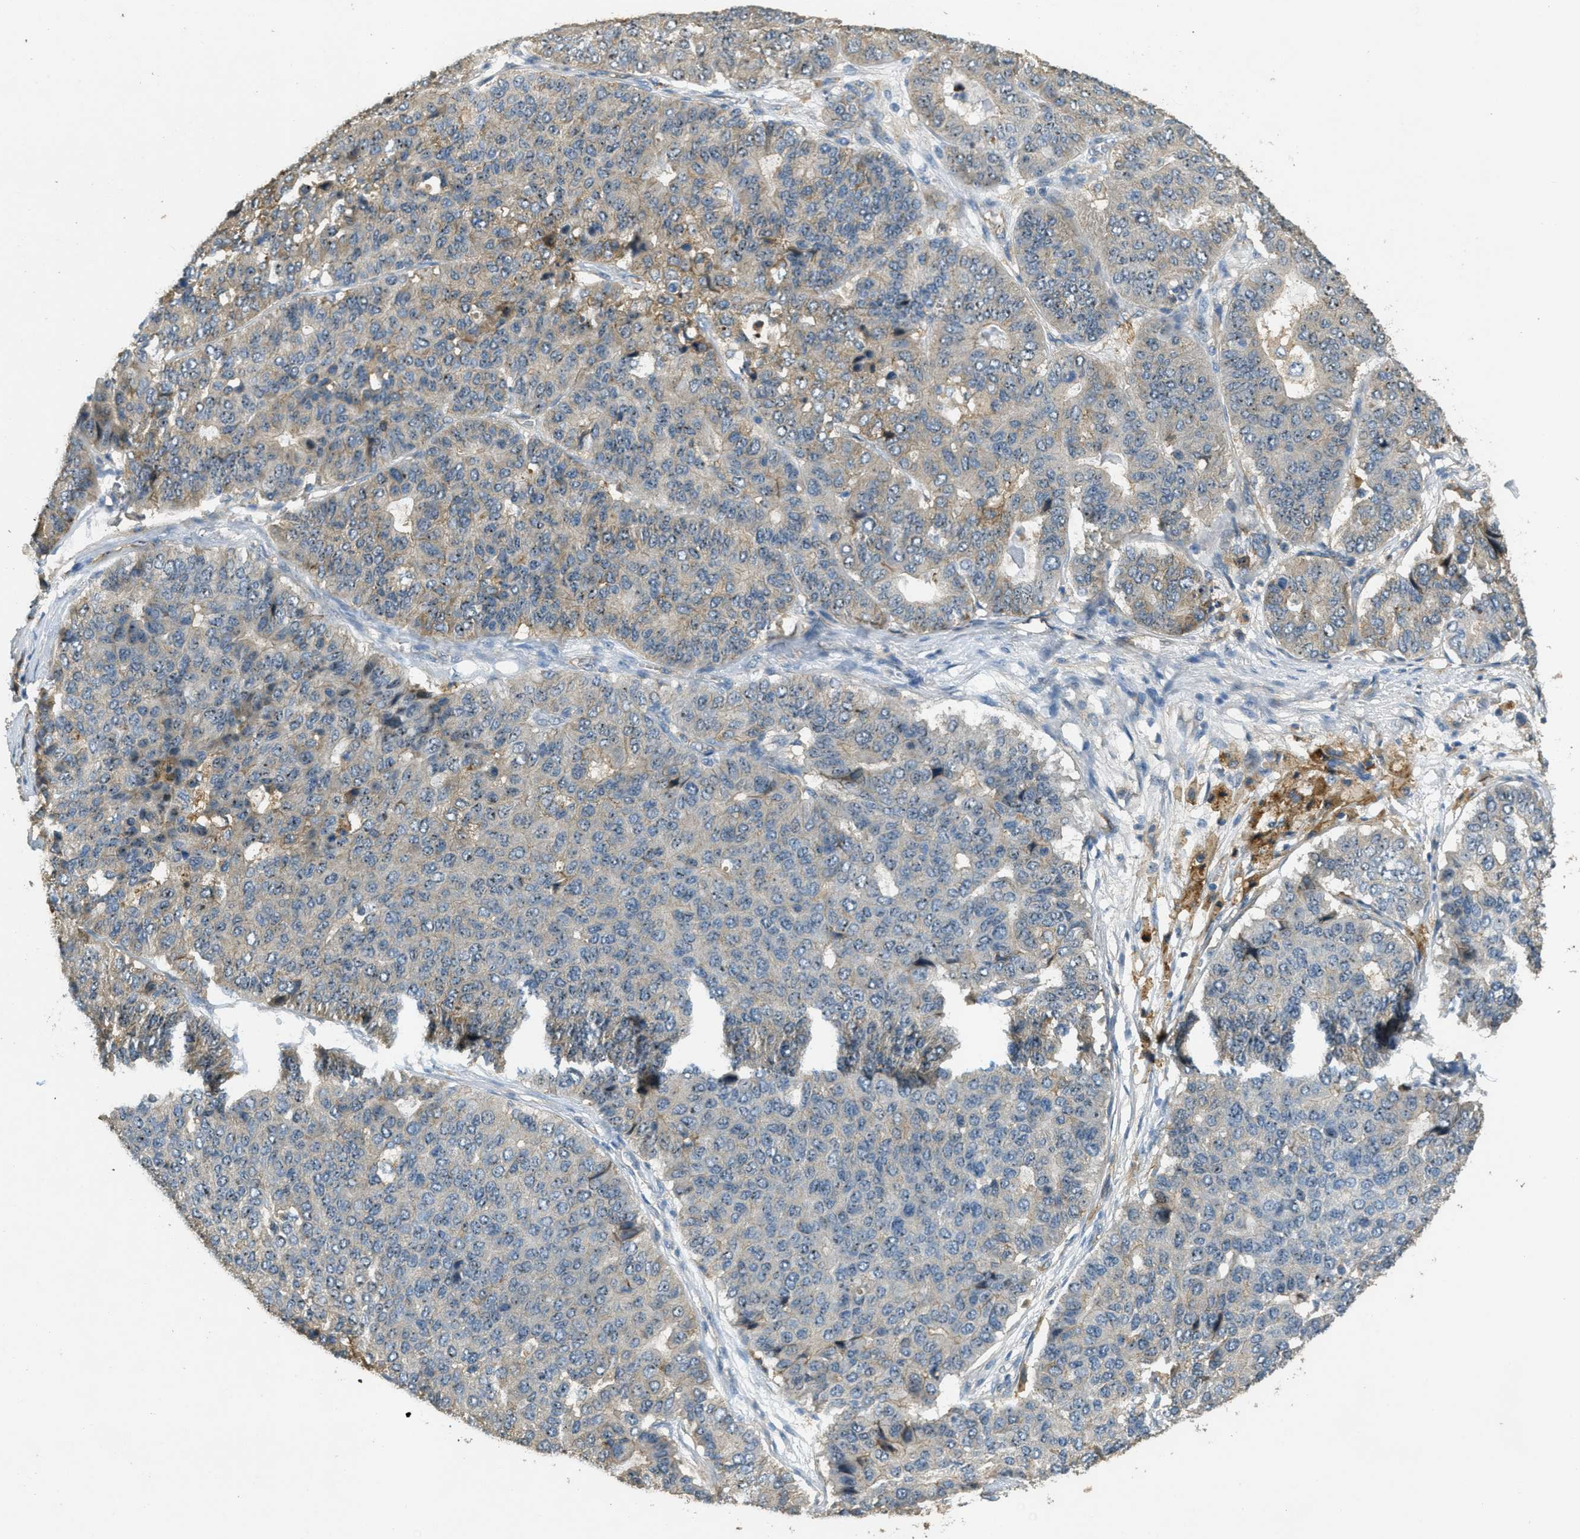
{"staining": {"intensity": "weak", "quantity": "<25%", "location": "cytoplasmic/membranous"}, "tissue": "pancreatic cancer", "cell_type": "Tumor cells", "image_type": "cancer", "snomed": [{"axis": "morphology", "description": "Adenocarcinoma, NOS"}, {"axis": "topography", "description": "Pancreas"}], "caption": "Protein analysis of adenocarcinoma (pancreatic) demonstrates no significant staining in tumor cells.", "gene": "OSMR", "patient": {"sex": "male", "age": 50}}